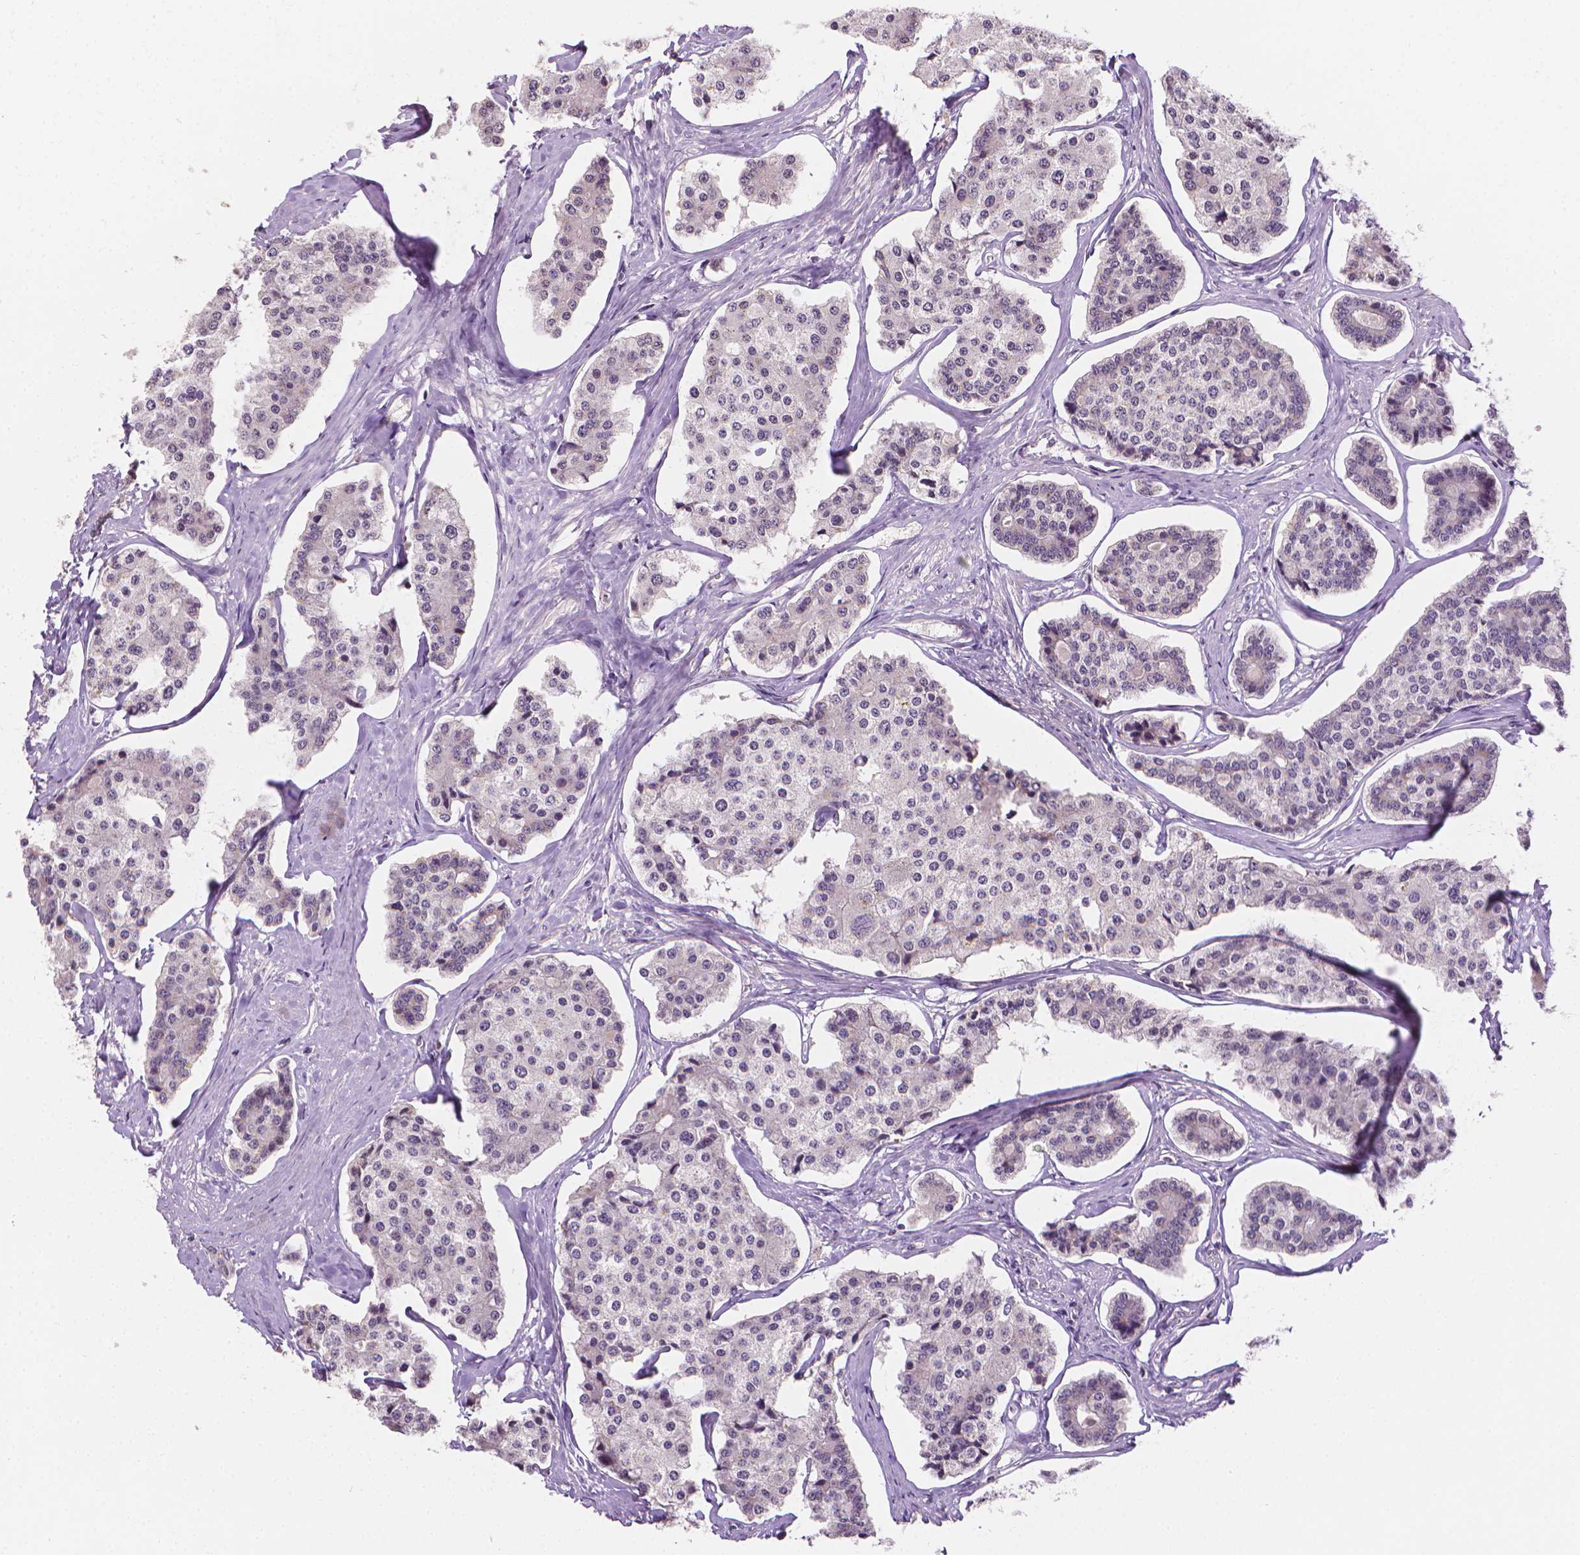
{"staining": {"intensity": "negative", "quantity": "none", "location": "none"}, "tissue": "carcinoid", "cell_type": "Tumor cells", "image_type": "cancer", "snomed": [{"axis": "morphology", "description": "Carcinoid, malignant, NOS"}, {"axis": "topography", "description": "Small intestine"}], "caption": "DAB (3,3'-diaminobenzidine) immunohistochemical staining of human carcinoid shows no significant staining in tumor cells.", "gene": "FASN", "patient": {"sex": "female", "age": 65}}